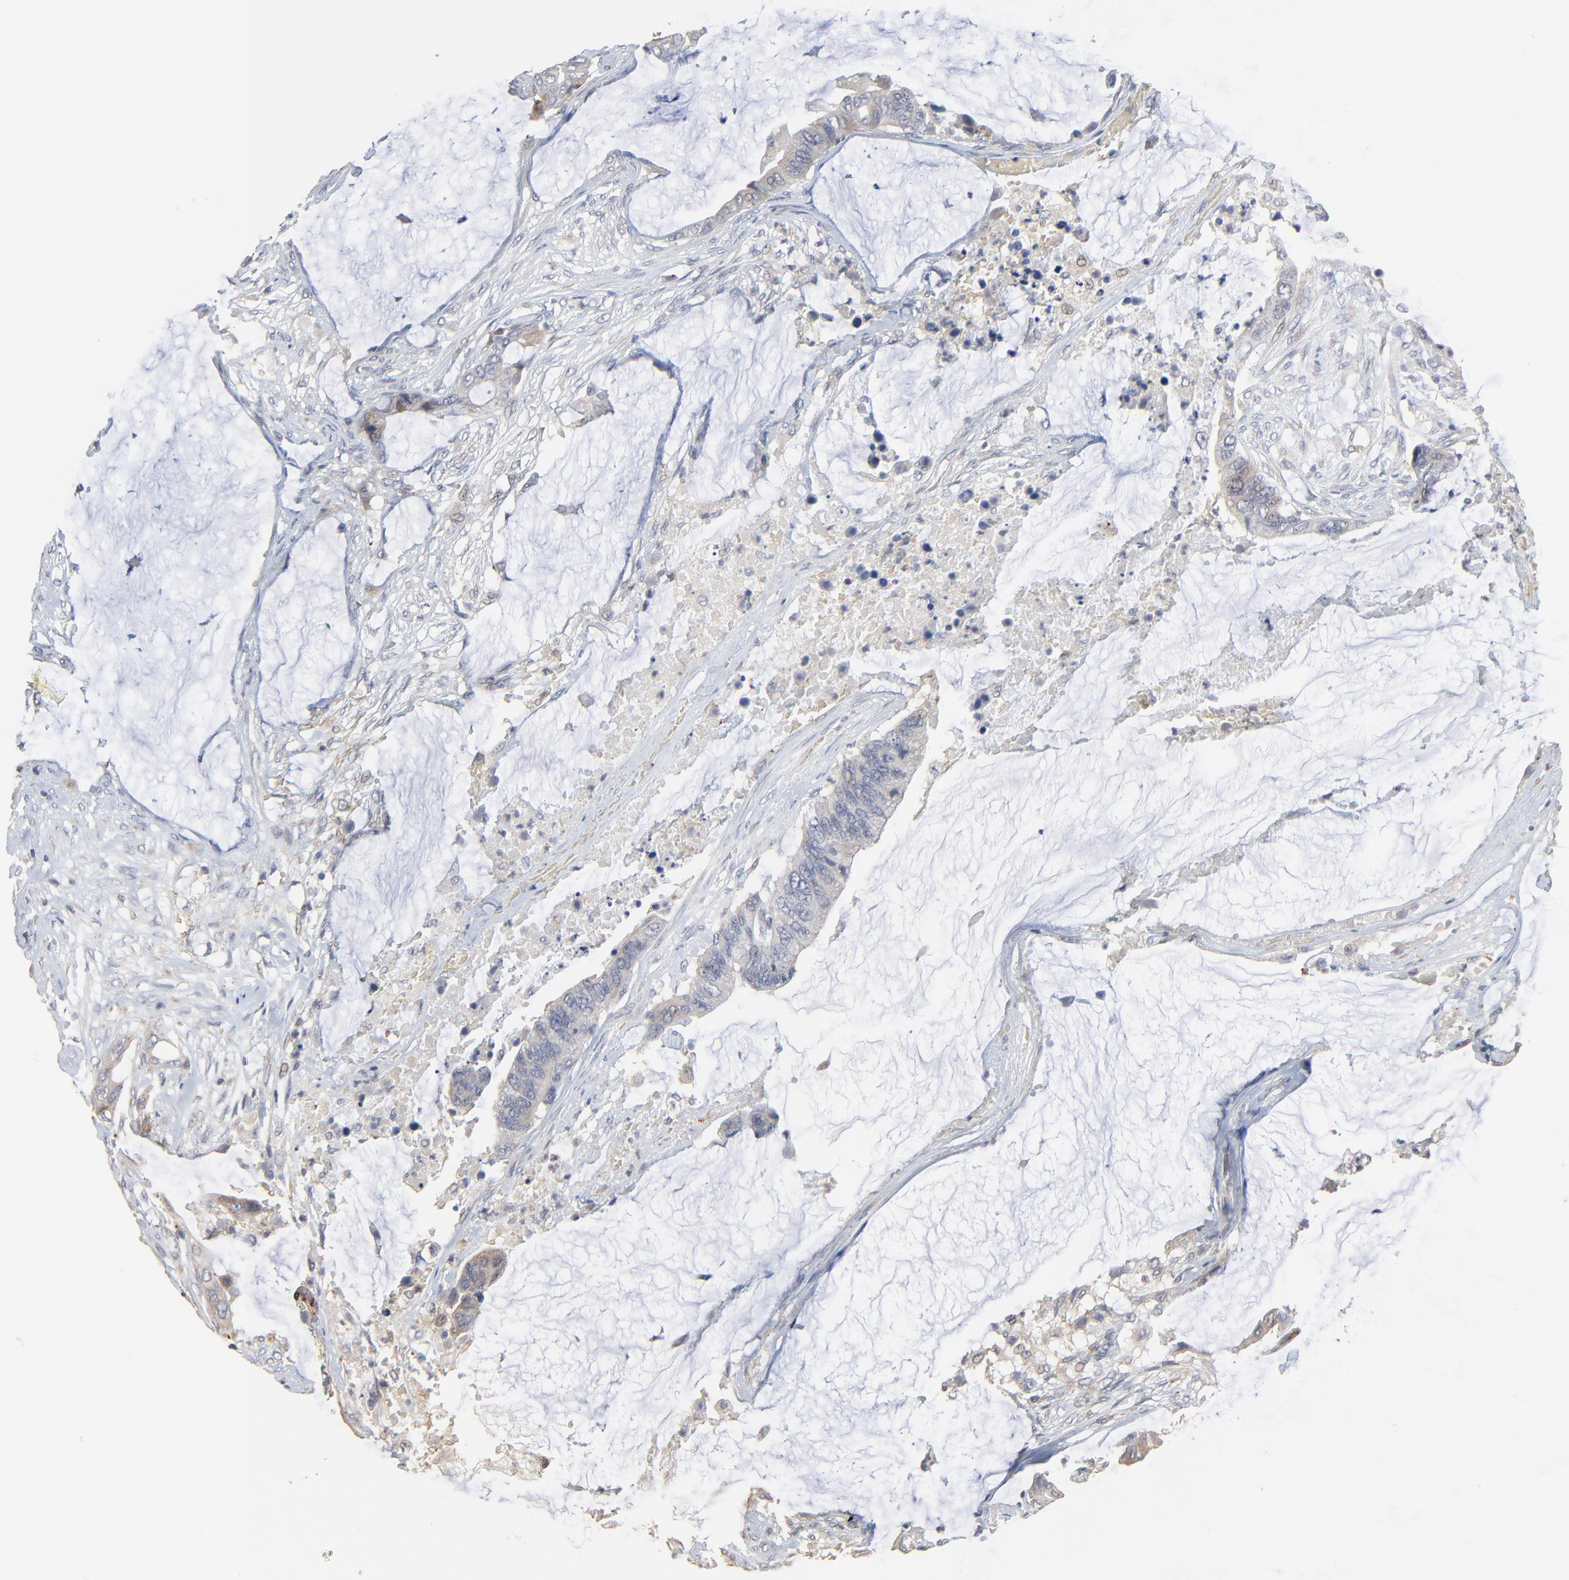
{"staining": {"intensity": "negative", "quantity": "none", "location": "none"}, "tissue": "colorectal cancer", "cell_type": "Tumor cells", "image_type": "cancer", "snomed": [{"axis": "morphology", "description": "Adenocarcinoma, NOS"}, {"axis": "topography", "description": "Rectum"}], "caption": "This is an immunohistochemistry (IHC) micrograph of human colorectal adenocarcinoma. There is no staining in tumor cells.", "gene": "FANCB", "patient": {"sex": "female", "age": 59}}